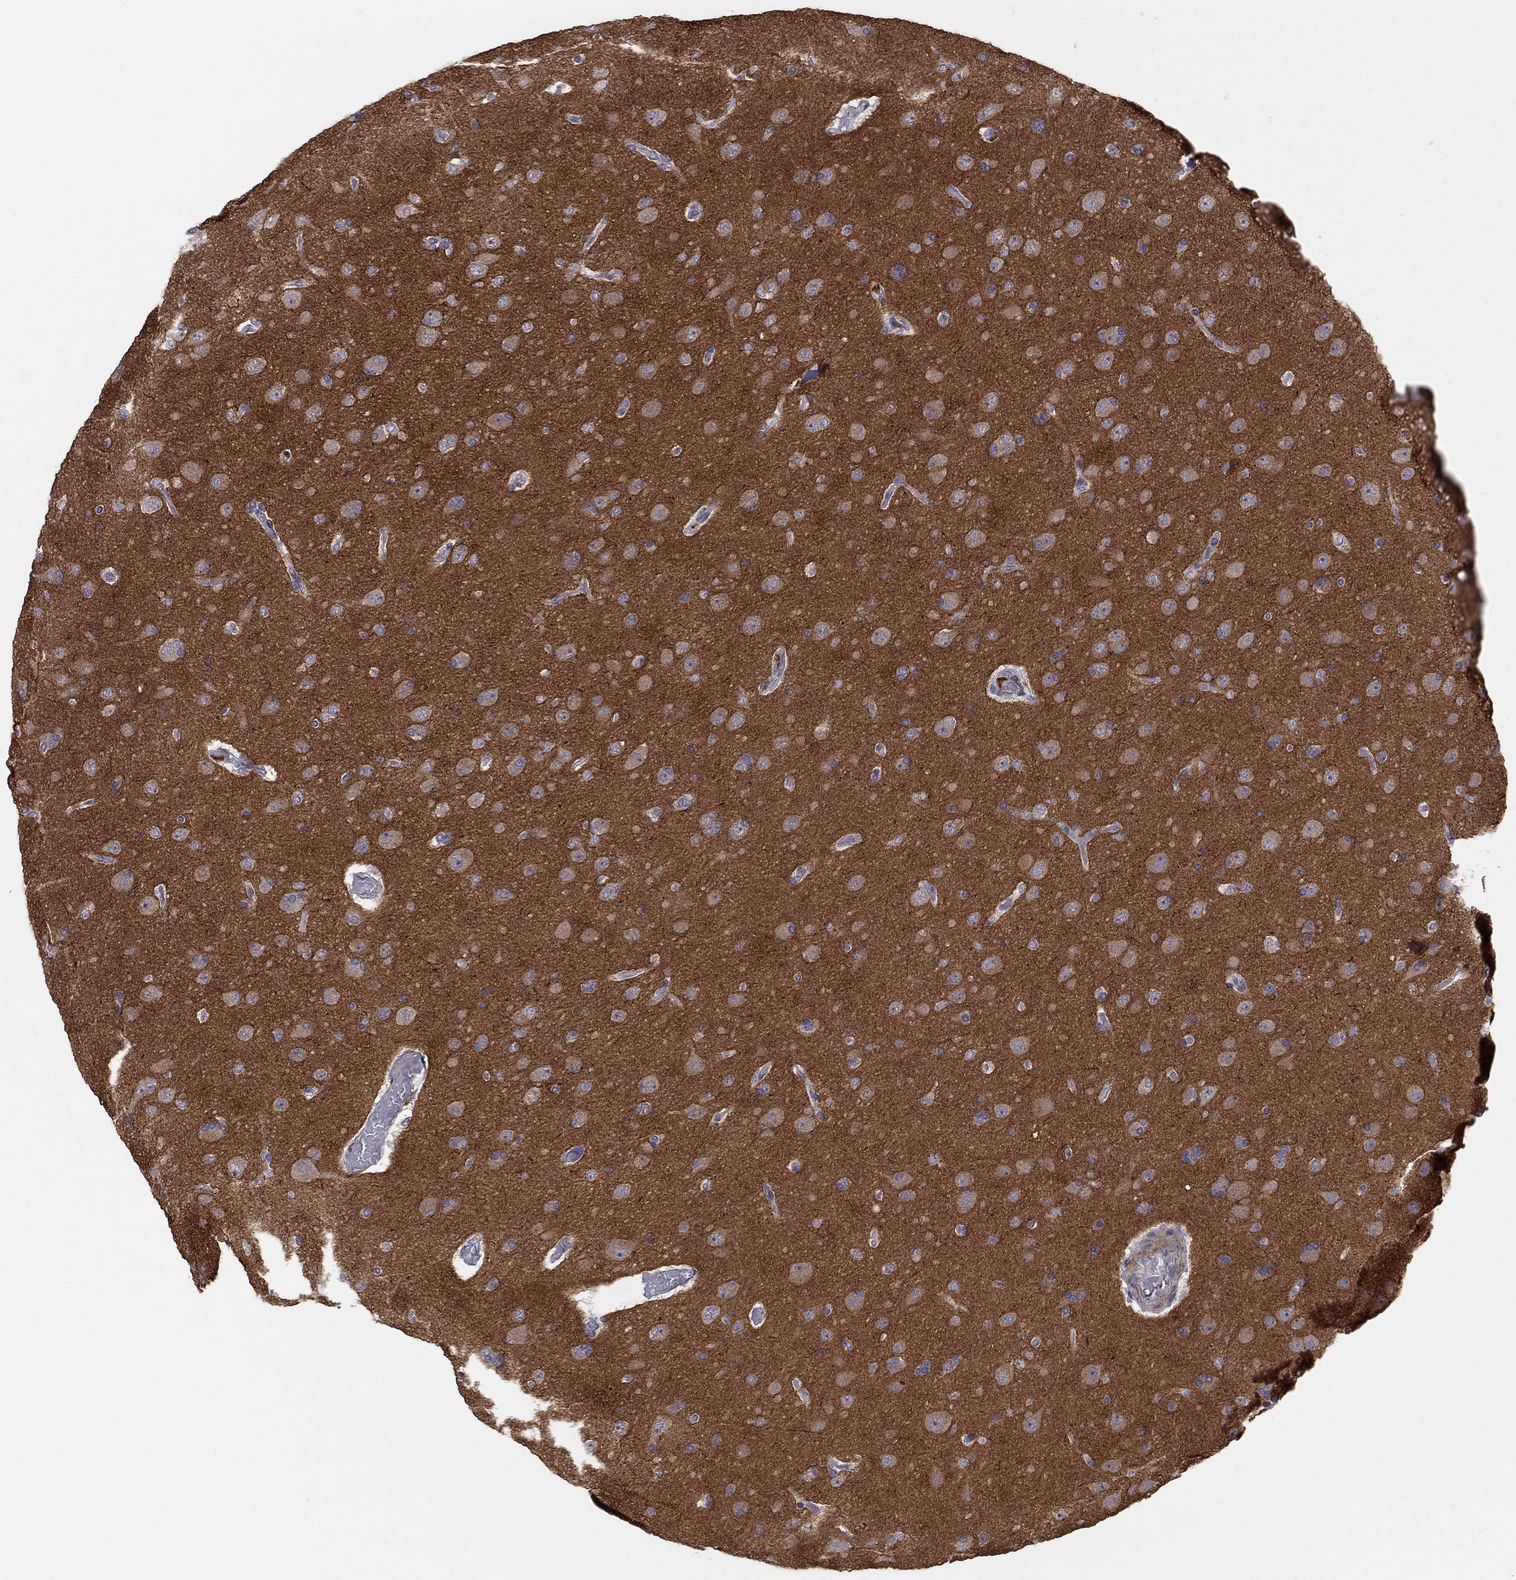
{"staining": {"intensity": "weak", "quantity": "25%-75%", "location": "cytoplasmic/membranous"}, "tissue": "glioma", "cell_type": "Tumor cells", "image_type": "cancer", "snomed": [{"axis": "morphology", "description": "Glioma, malignant, NOS"}, {"axis": "topography", "description": "Cerebral cortex"}], "caption": "A micrograph showing weak cytoplasmic/membranous expression in about 25%-75% of tumor cells in glioma (malignant), as visualized by brown immunohistochemical staining.", "gene": "AMN1", "patient": {"sex": "male", "age": 58}}